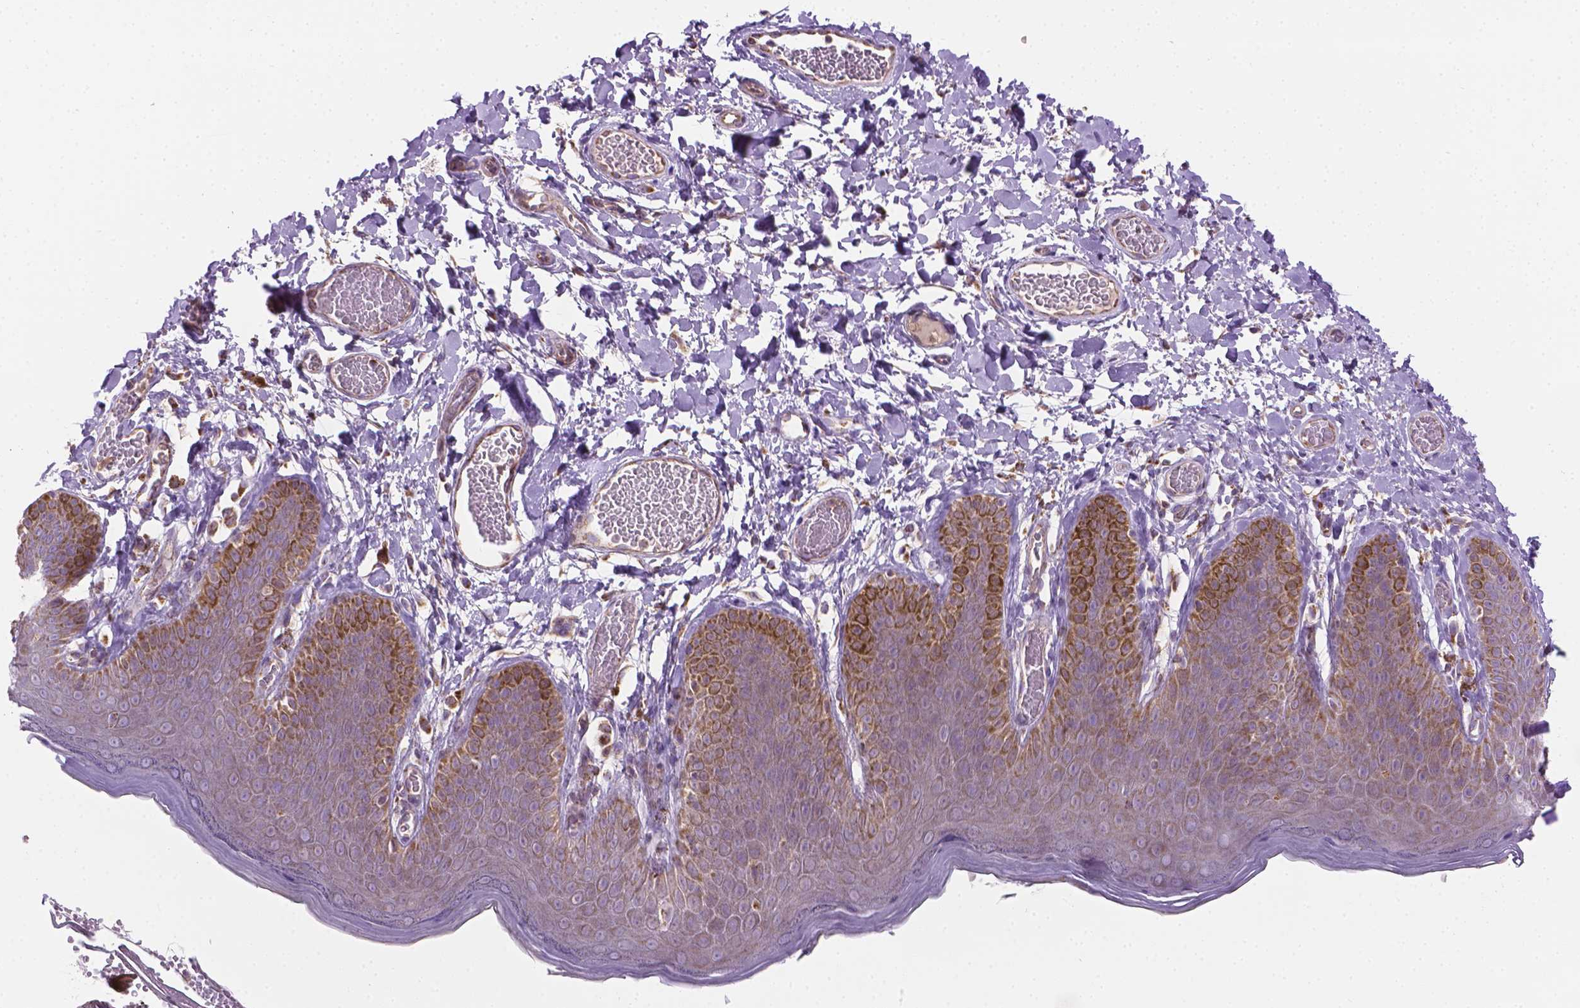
{"staining": {"intensity": "strong", "quantity": ">75%", "location": "cytoplasmic/membranous"}, "tissue": "skin", "cell_type": "Epidermal cells", "image_type": "normal", "snomed": [{"axis": "morphology", "description": "Normal tissue, NOS"}, {"axis": "topography", "description": "Anal"}], "caption": "Immunohistochemistry (IHC) histopathology image of benign skin: skin stained using immunohistochemistry shows high levels of strong protein expression localized specifically in the cytoplasmic/membranous of epidermal cells, appearing as a cytoplasmic/membranous brown color.", "gene": "PIBF1", "patient": {"sex": "male", "age": 53}}